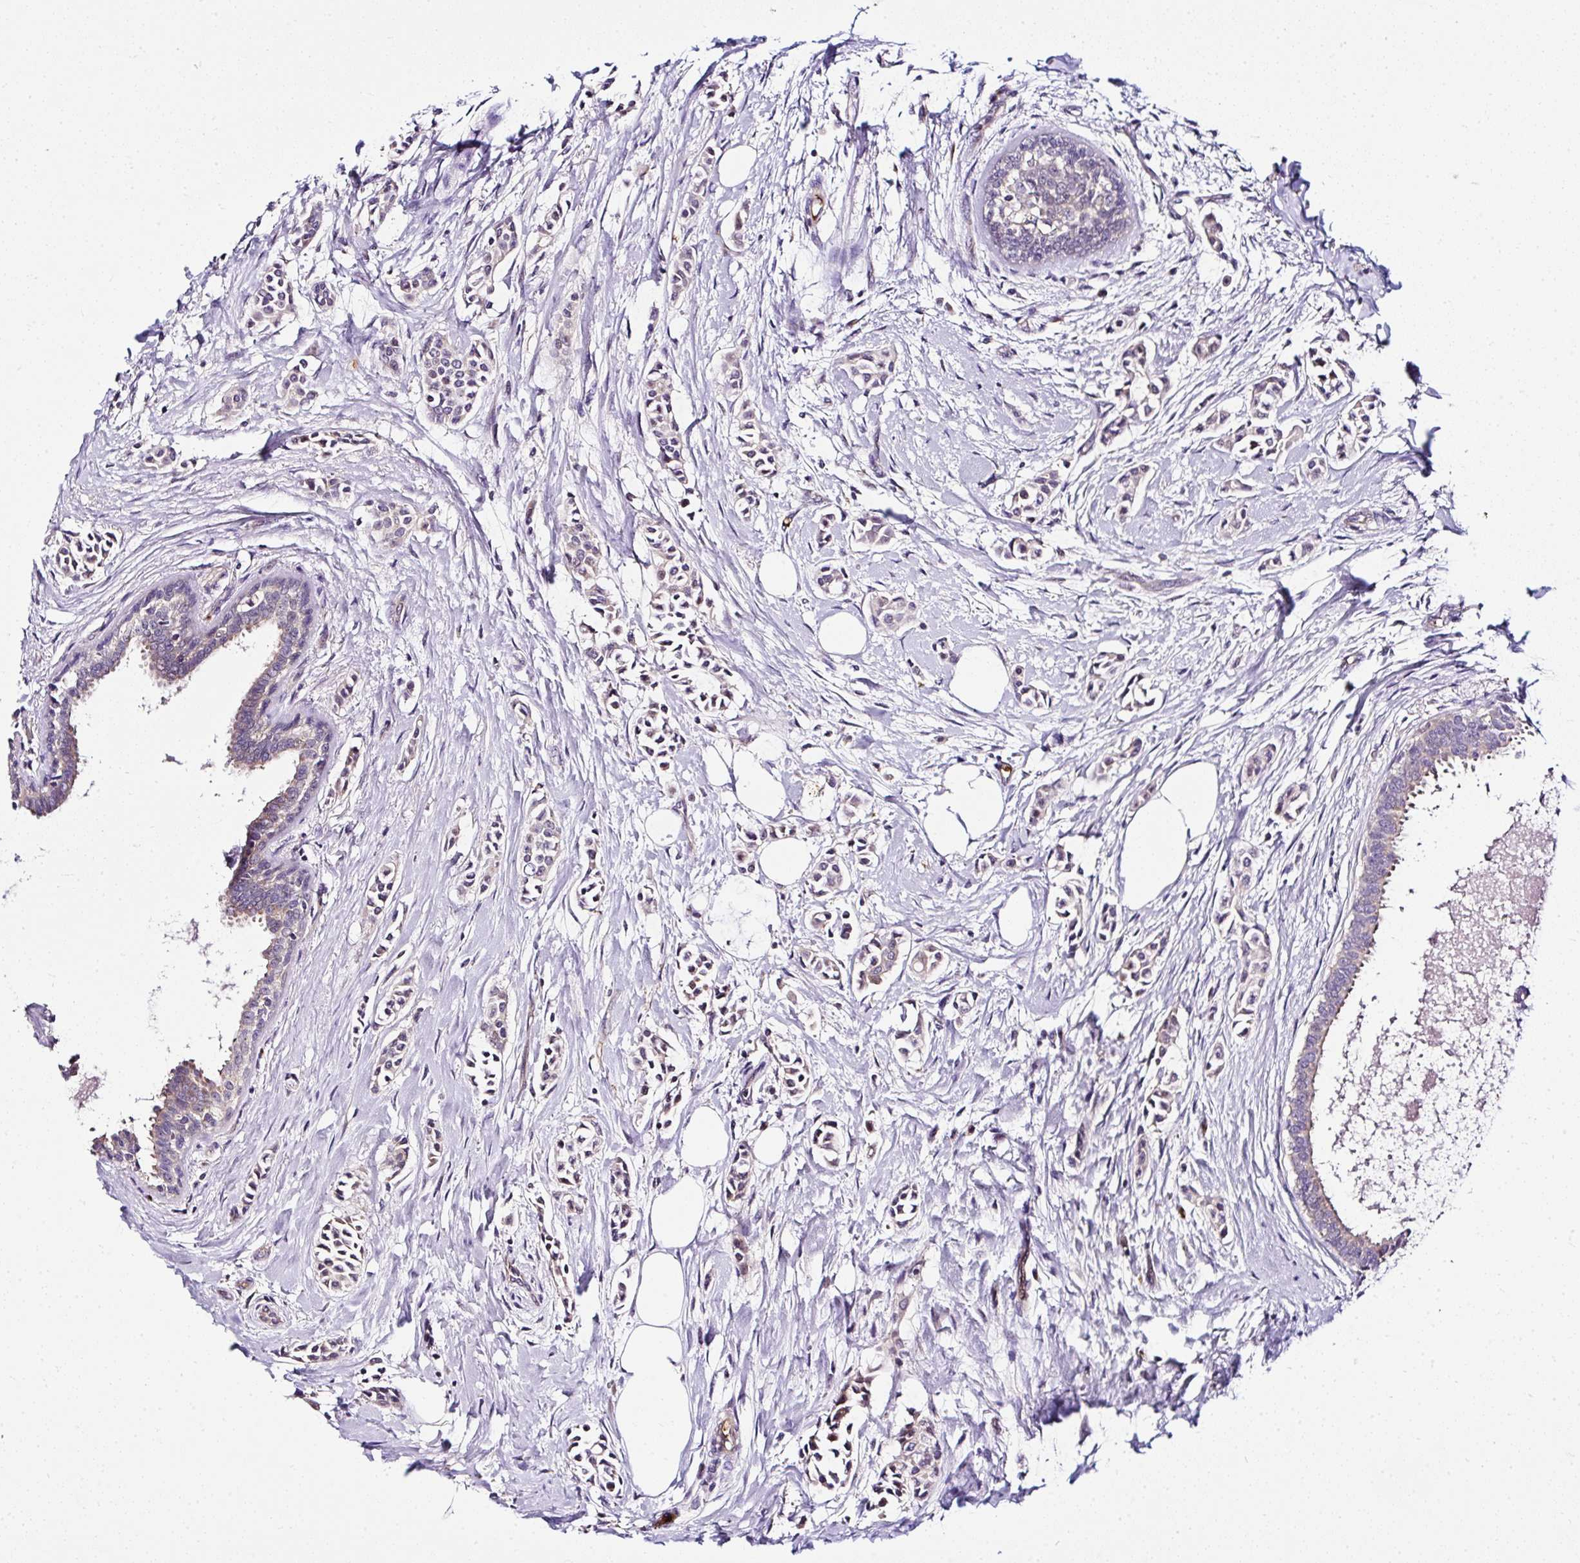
{"staining": {"intensity": "negative", "quantity": "none", "location": "none"}, "tissue": "breast cancer", "cell_type": "Tumor cells", "image_type": "cancer", "snomed": [{"axis": "morphology", "description": "Duct carcinoma"}, {"axis": "topography", "description": "Breast"}], "caption": "Immunohistochemistry photomicrograph of neoplastic tissue: human infiltrating ductal carcinoma (breast) stained with DAB (3,3'-diaminobenzidine) displays no significant protein expression in tumor cells.", "gene": "DEPDC5", "patient": {"sex": "female", "age": 64}}